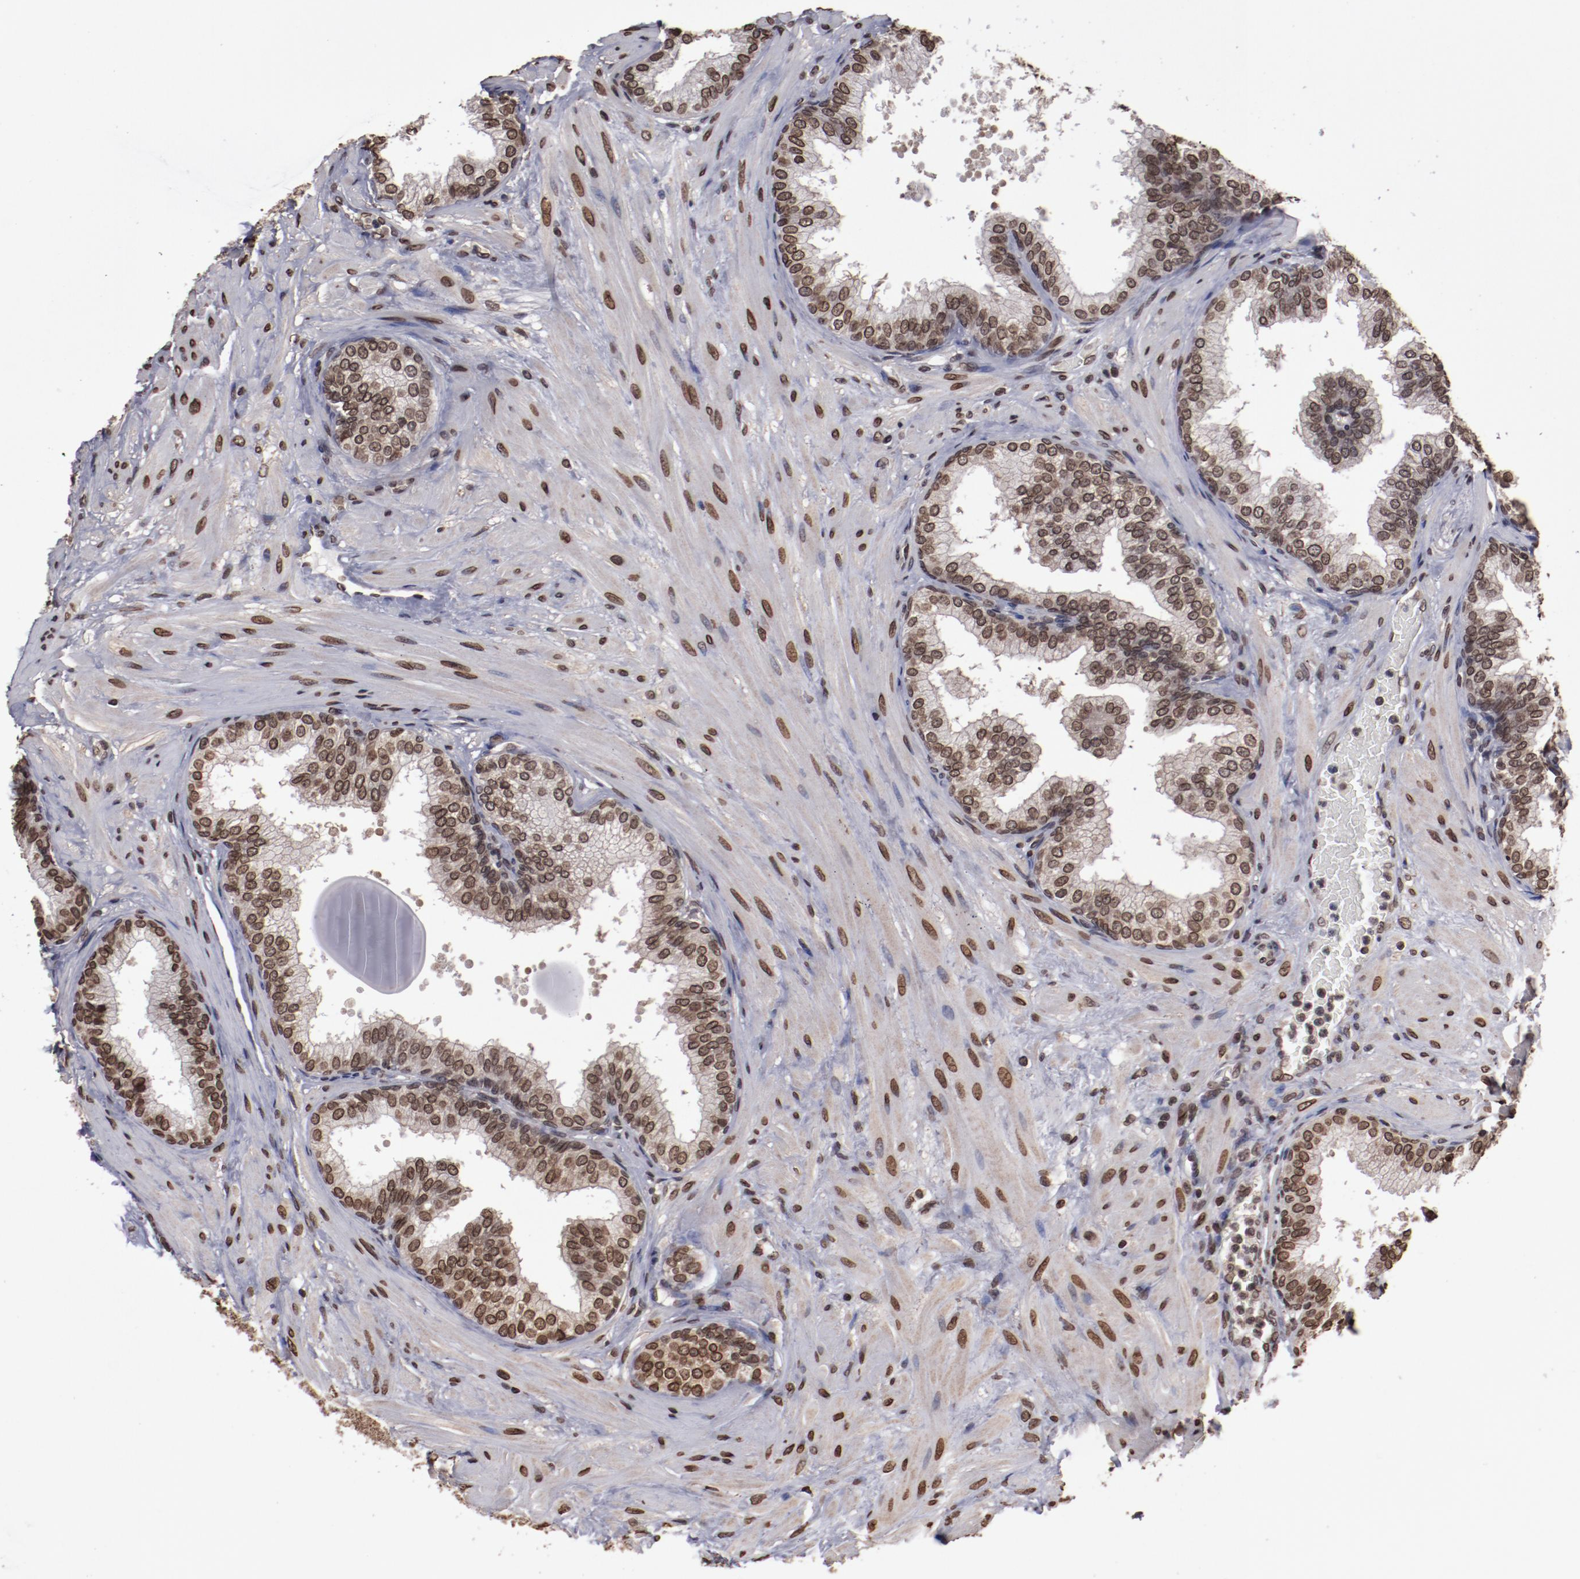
{"staining": {"intensity": "moderate", "quantity": ">75%", "location": "nuclear"}, "tissue": "prostate", "cell_type": "Glandular cells", "image_type": "normal", "snomed": [{"axis": "morphology", "description": "Normal tissue, NOS"}, {"axis": "topography", "description": "Prostate"}], "caption": "A histopathology image showing moderate nuclear staining in approximately >75% of glandular cells in normal prostate, as visualized by brown immunohistochemical staining.", "gene": "AKT1", "patient": {"sex": "male", "age": 60}}